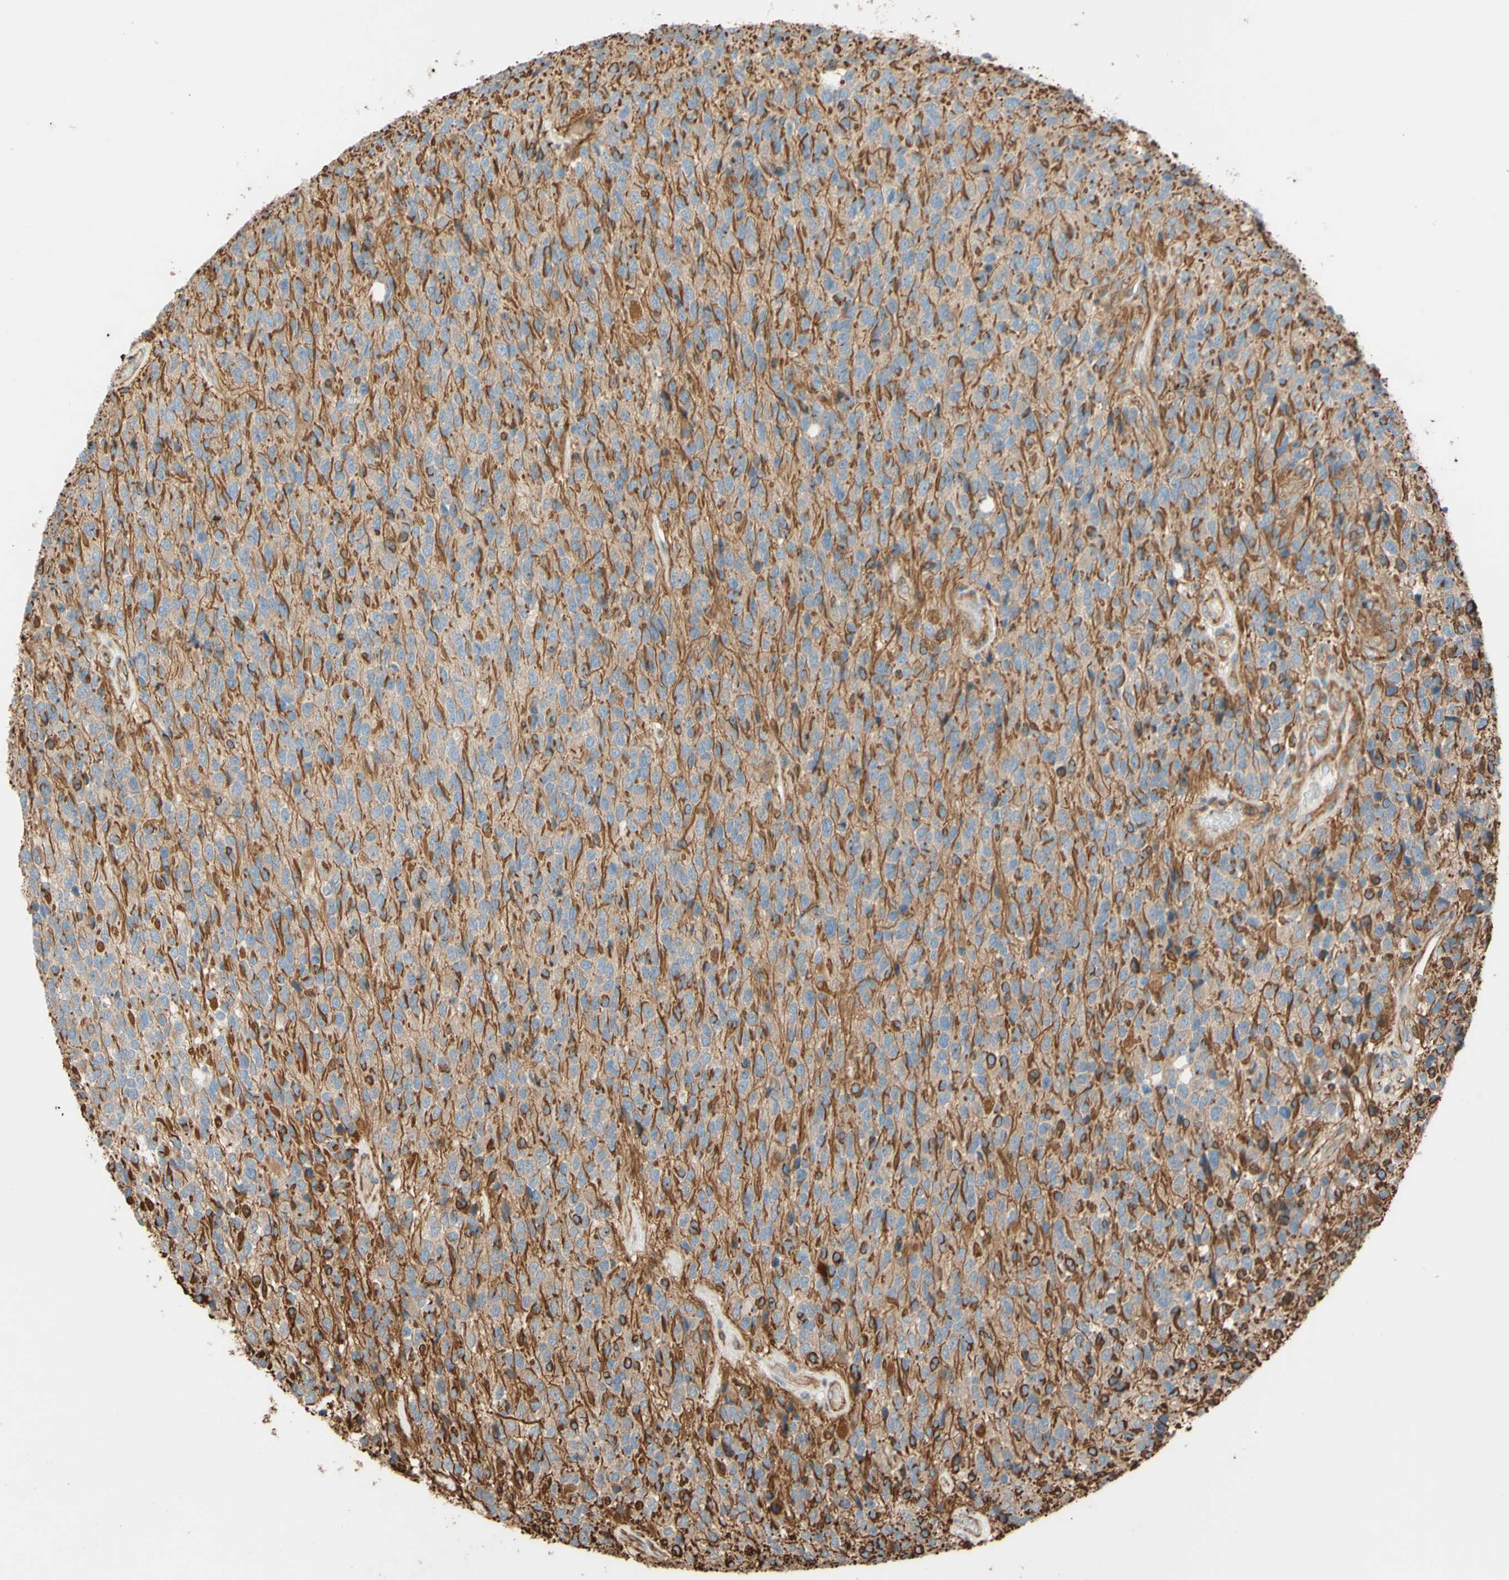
{"staining": {"intensity": "weak", "quantity": ">75%", "location": "cytoplasmic/membranous,nuclear"}, "tissue": "glioma", "cell_type": "Tumor cells", "image_type": "cancer", "snomed": [{"axis": "morphology", "description": "Glioma, malignant, High grade"}, {"axis": "topography", "description": "pancreas cauda"}], "caption": "There is low levels of weak cytoplasmic/membranous and nuclear expression in tumor cells of glioma, as demonstrated by immunohistochemical staining (brown color).", "gene": "C1orf43", "patient": {"sex": "male", "age": 60}}